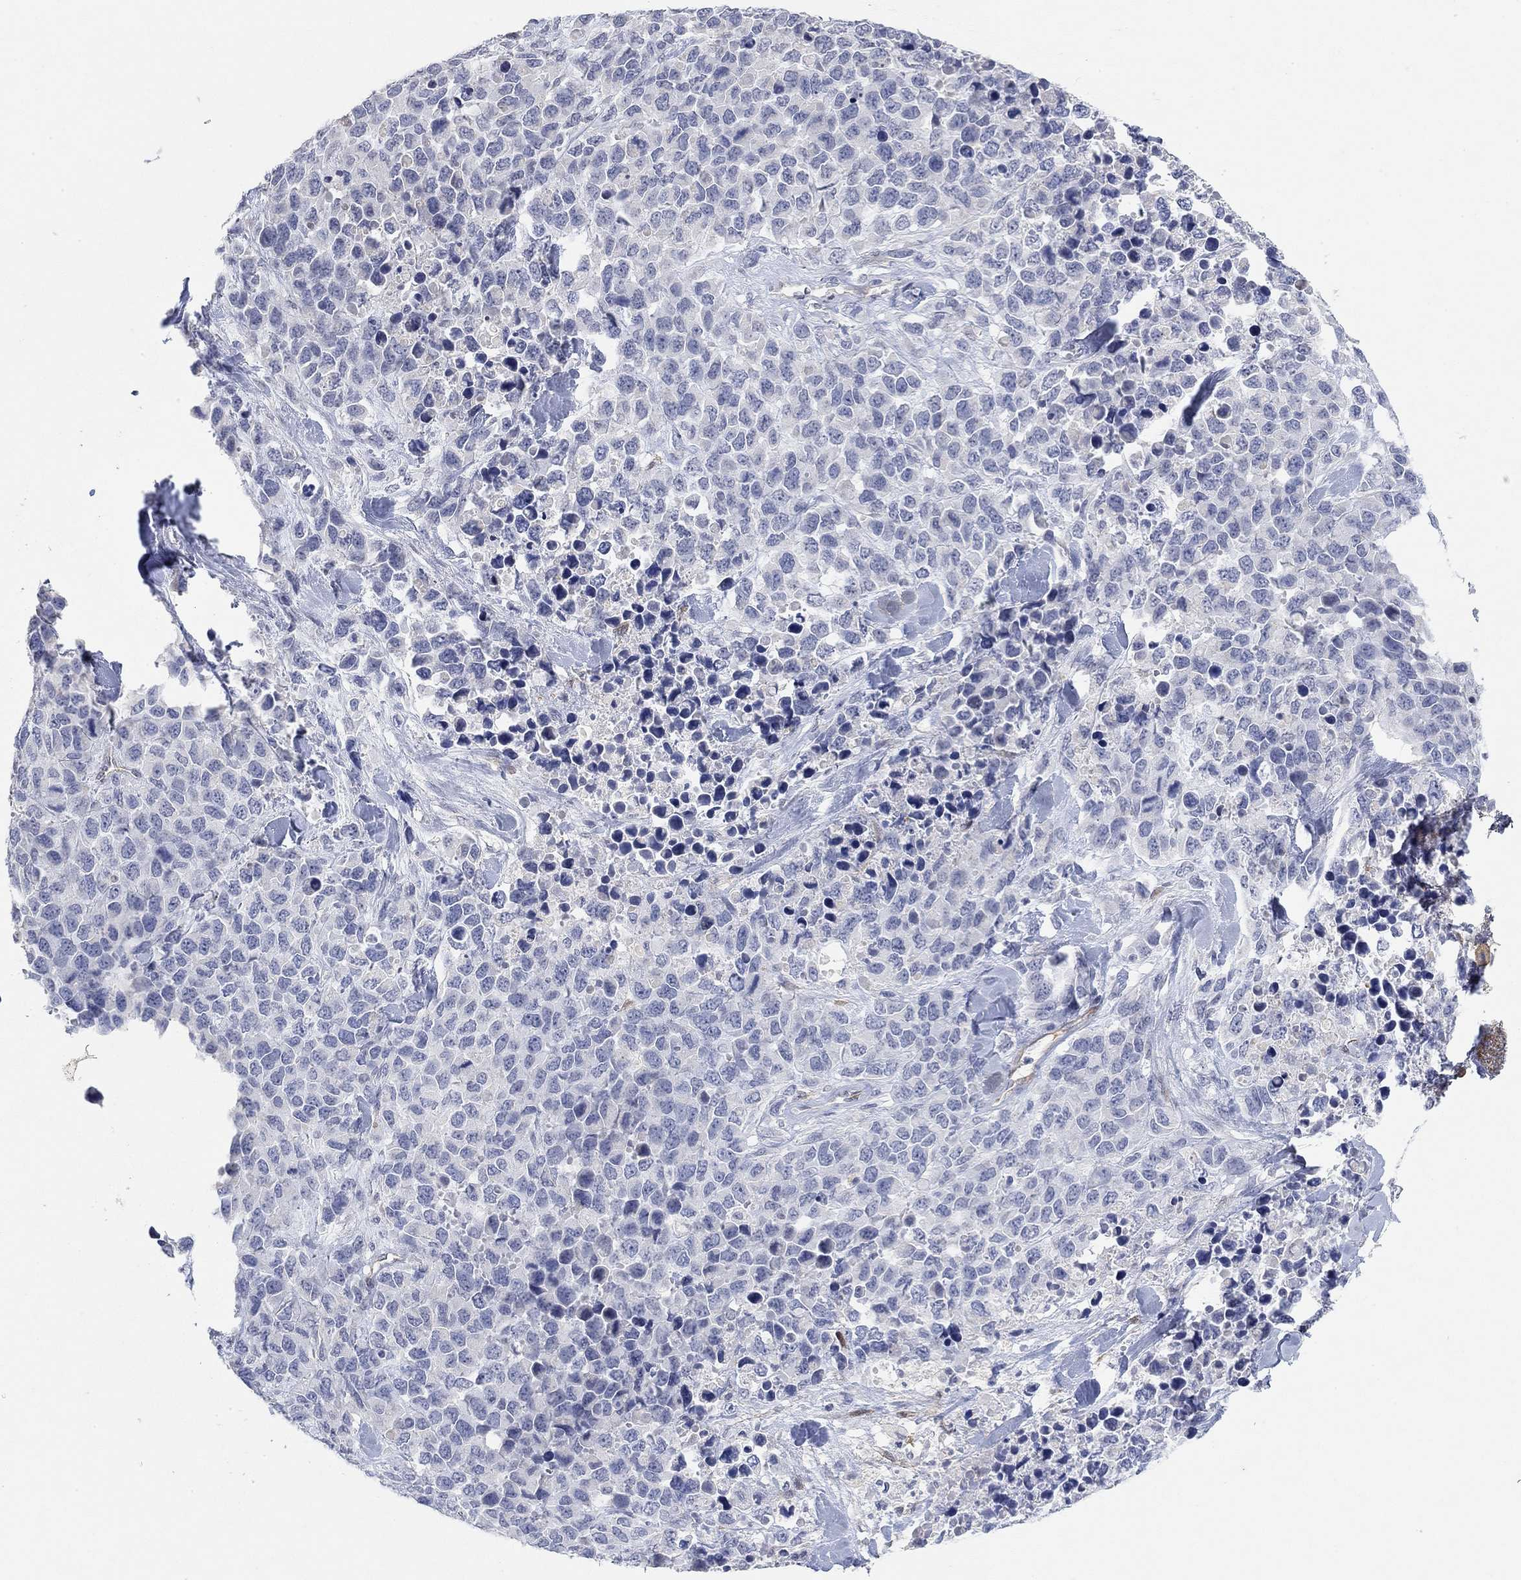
{"staining": {"intensity": "negative", "quantity": "none", "location": "none"}, "tissue": "melanoma", "cell_type": "Tumor cells", "image_type": "cancer", "snomed": [{"axis": "morphology", "description": "Malignant melanoma, Metastatic site"}, {"axis": "topography", "description": "Skin"}], "caption": "This histopathology image is of malignant melanoma (metastatic site) stained with immunohistochemistry (IHC) to label a protein in brown with the nuclei are counter-stained blue. There is no staining in tumor cells. (DAB immunohistochemistry with hematoxylin counter stain).", "gene": "VAT1L", "patient": {"sex": "male", "age": 84}}